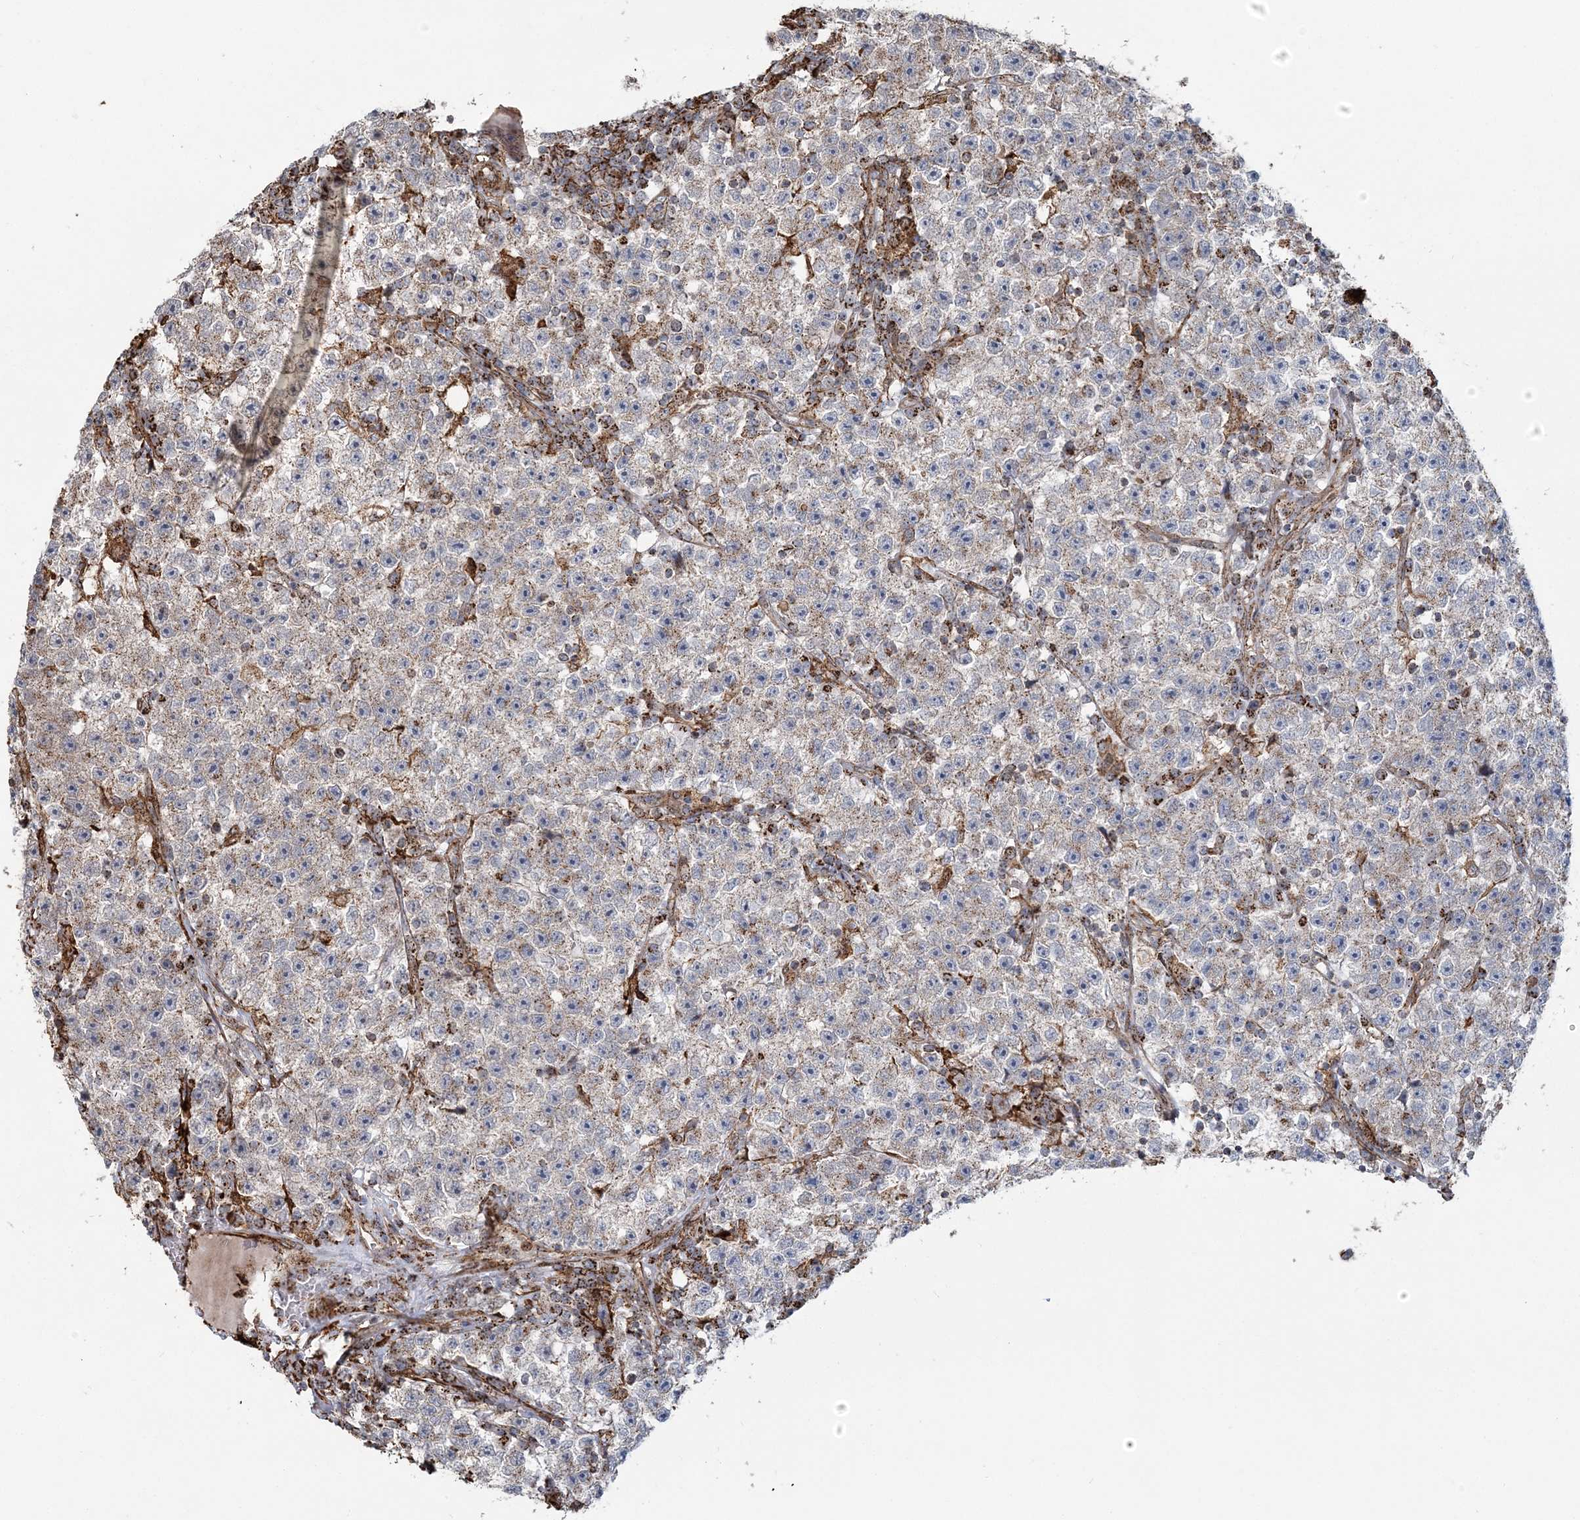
{"staining": {"intensity": "moderate", "quantity": "25%-75%", "location": "cytoplasmic/membranous"}, "tissue": "testis cancer", "cell_type": "Tumor cells", "image_type": "cancer", "snomed": [{"axis": "morphology", "description": "Seminoma, NOS"}, {"axis": "topography", "description": "Testis"}], "caption": "A photomicrograph of human testis cancer (seminoma) stained for a protein exhibits moderate cytoplasmic/membranous brown staining in tumor cells.", "gene": "TRAF3IP2", "patient": {"sex": "male", "age": 22}}